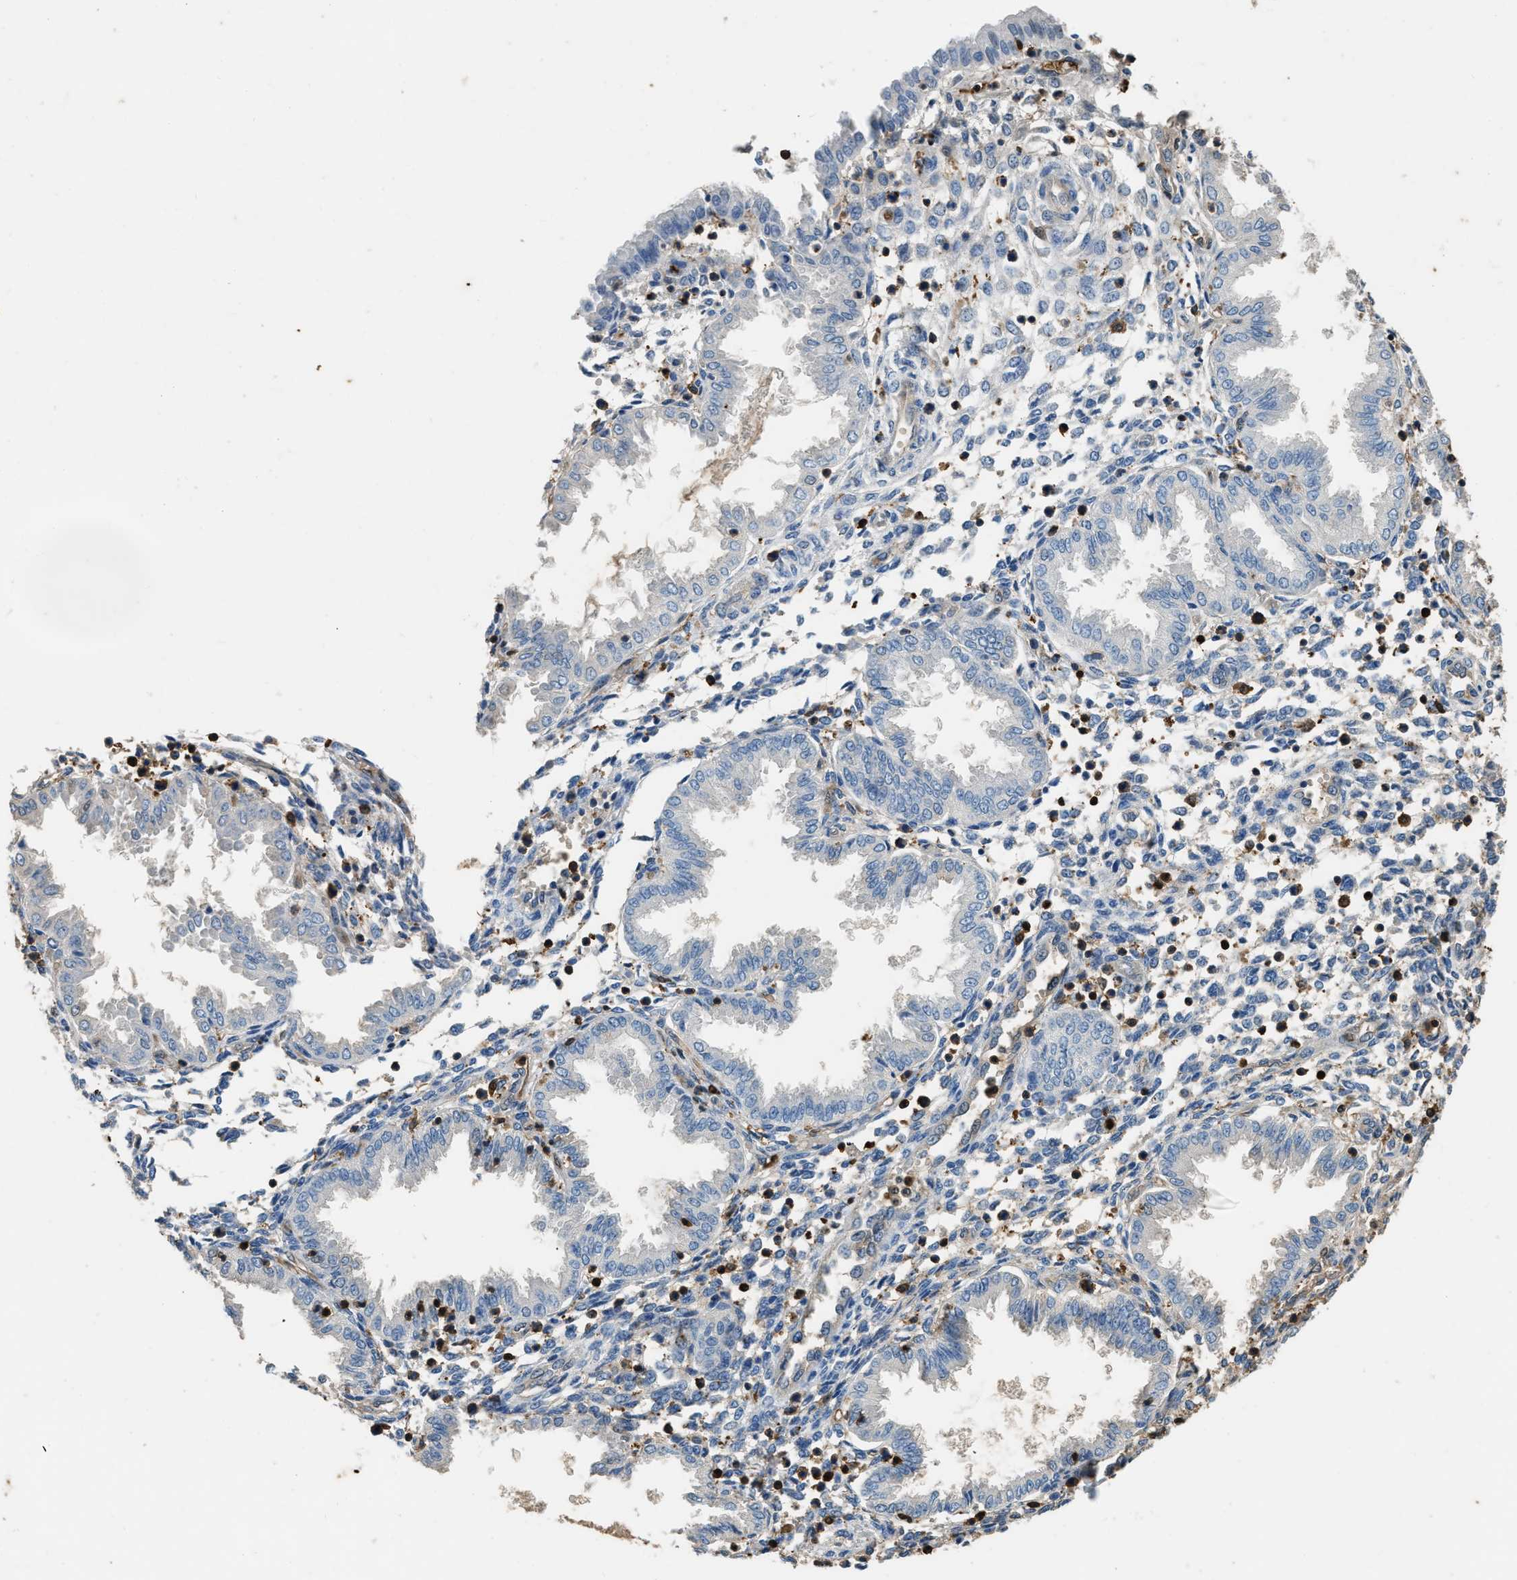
{"staining": {"intensity": "negative", "quantity": "none", "location": "none"}, "tissue": "endometrium", "cell_type": "Cells in endometrial stroma", "image_type": "normal", "snomed": [{"axis": "morphology", "description": "Normal tissue, NOS"}, {"axis": "topography", "description": "Endometrium"}], "caption": "Human endometrium stained for a protein using immunohistochemistry displays no expression in cells in endometrial stroma.", "gene": "ARHGDIB", "patient": {"sex": "female", "age": 33}}